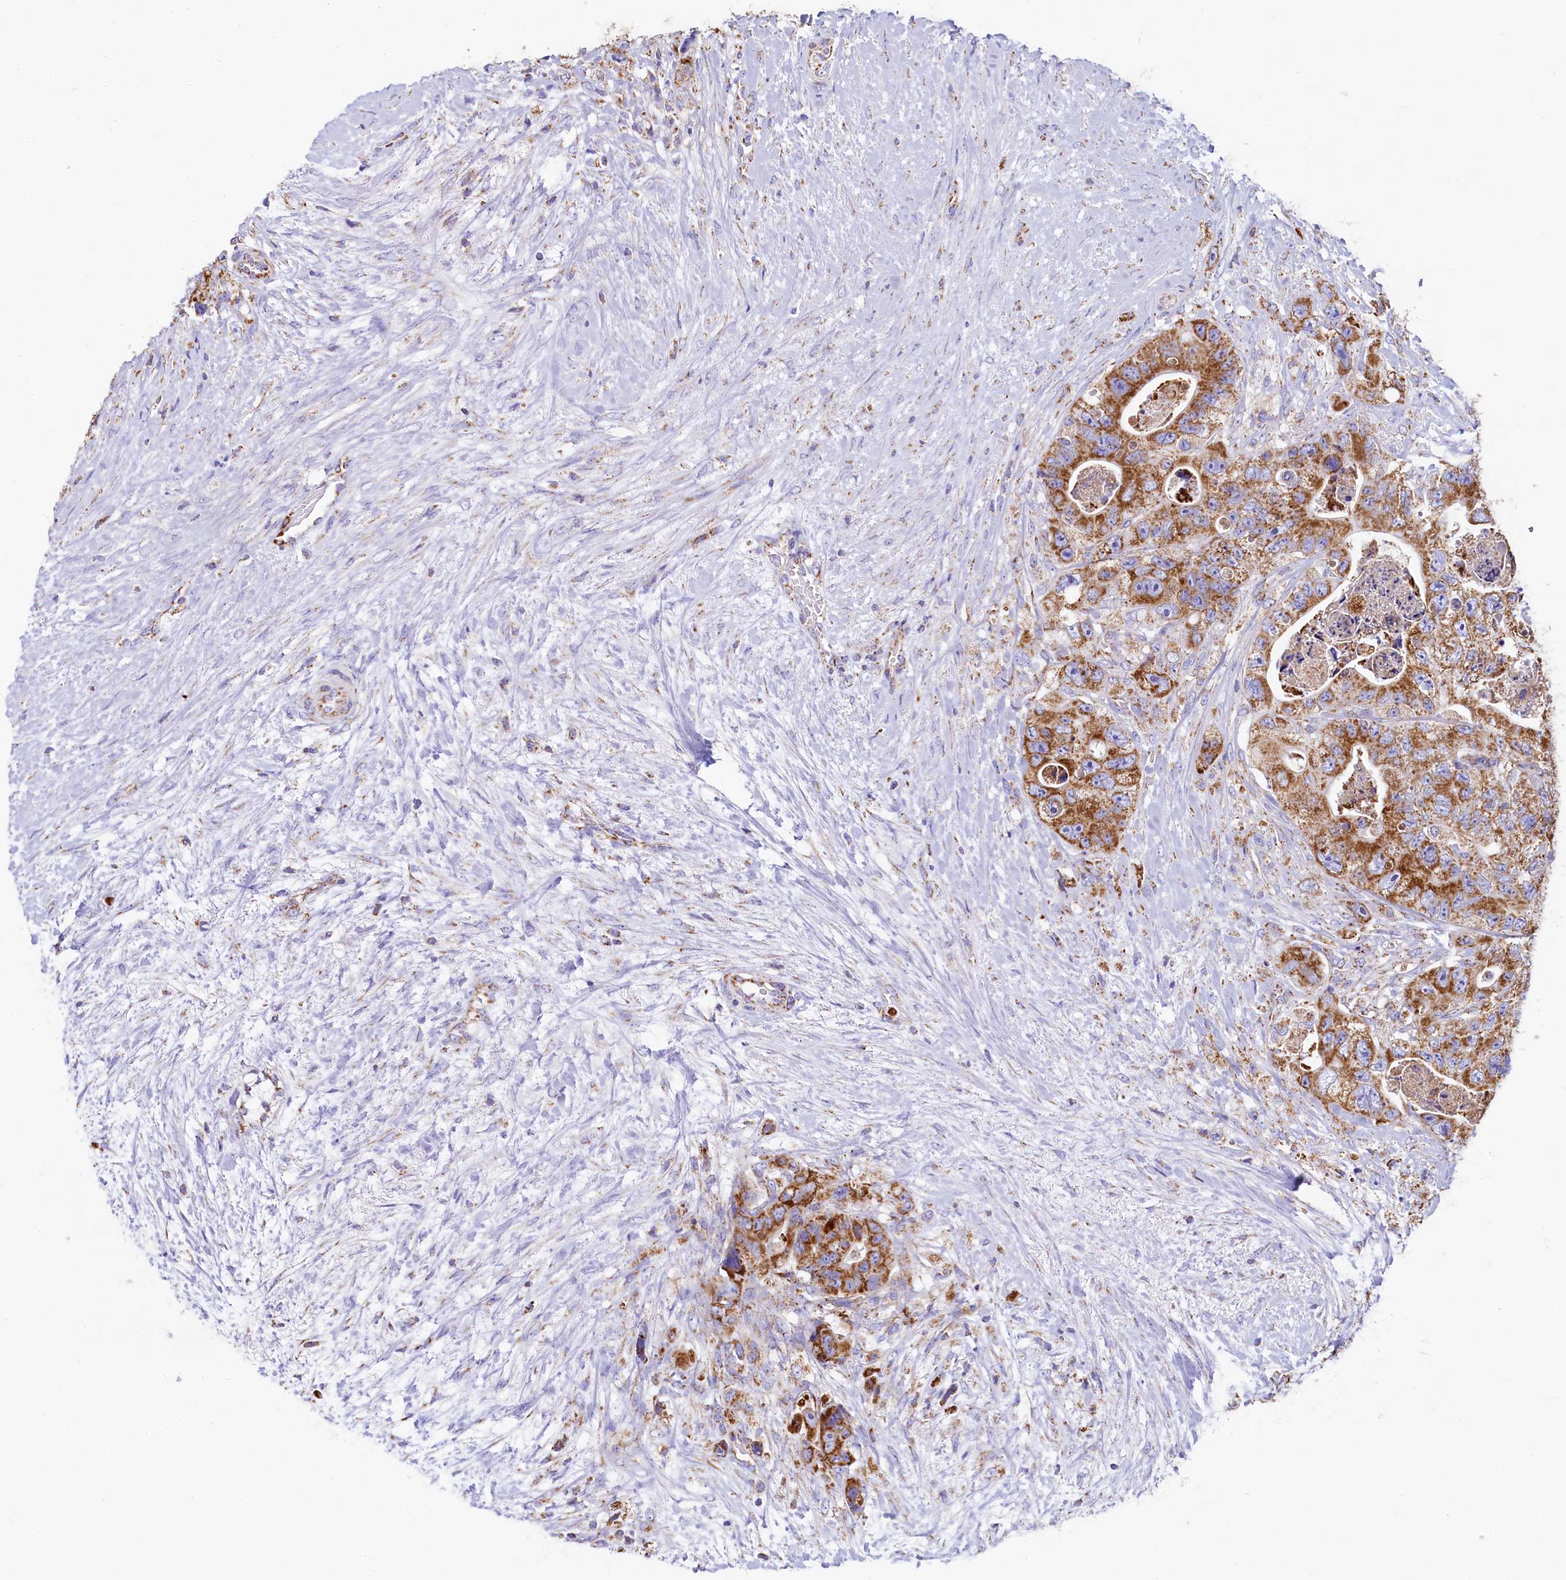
{"staining": {"intensity": "moderate", "quantity": ">75%", "location": "cytoplasmic/membranous"}, "tissue": "colorectal cancer", "cell_type": "Tumor cells", "image_type": "cancer", "snomed": [{"axis": "morphology", "description": "Adenocarcinoma, NOS"}, {"axis": "topography", "description": "Colon"}], "caption": "This micrograph displays immunohistochemistry staining of colorectal adenocarcinoma, with medium moderate cytoplasmic/membranous staining in about >75% of tumor cells.", "gene": "IDH3A", "patient": {"sex": "female", "age": 46}}